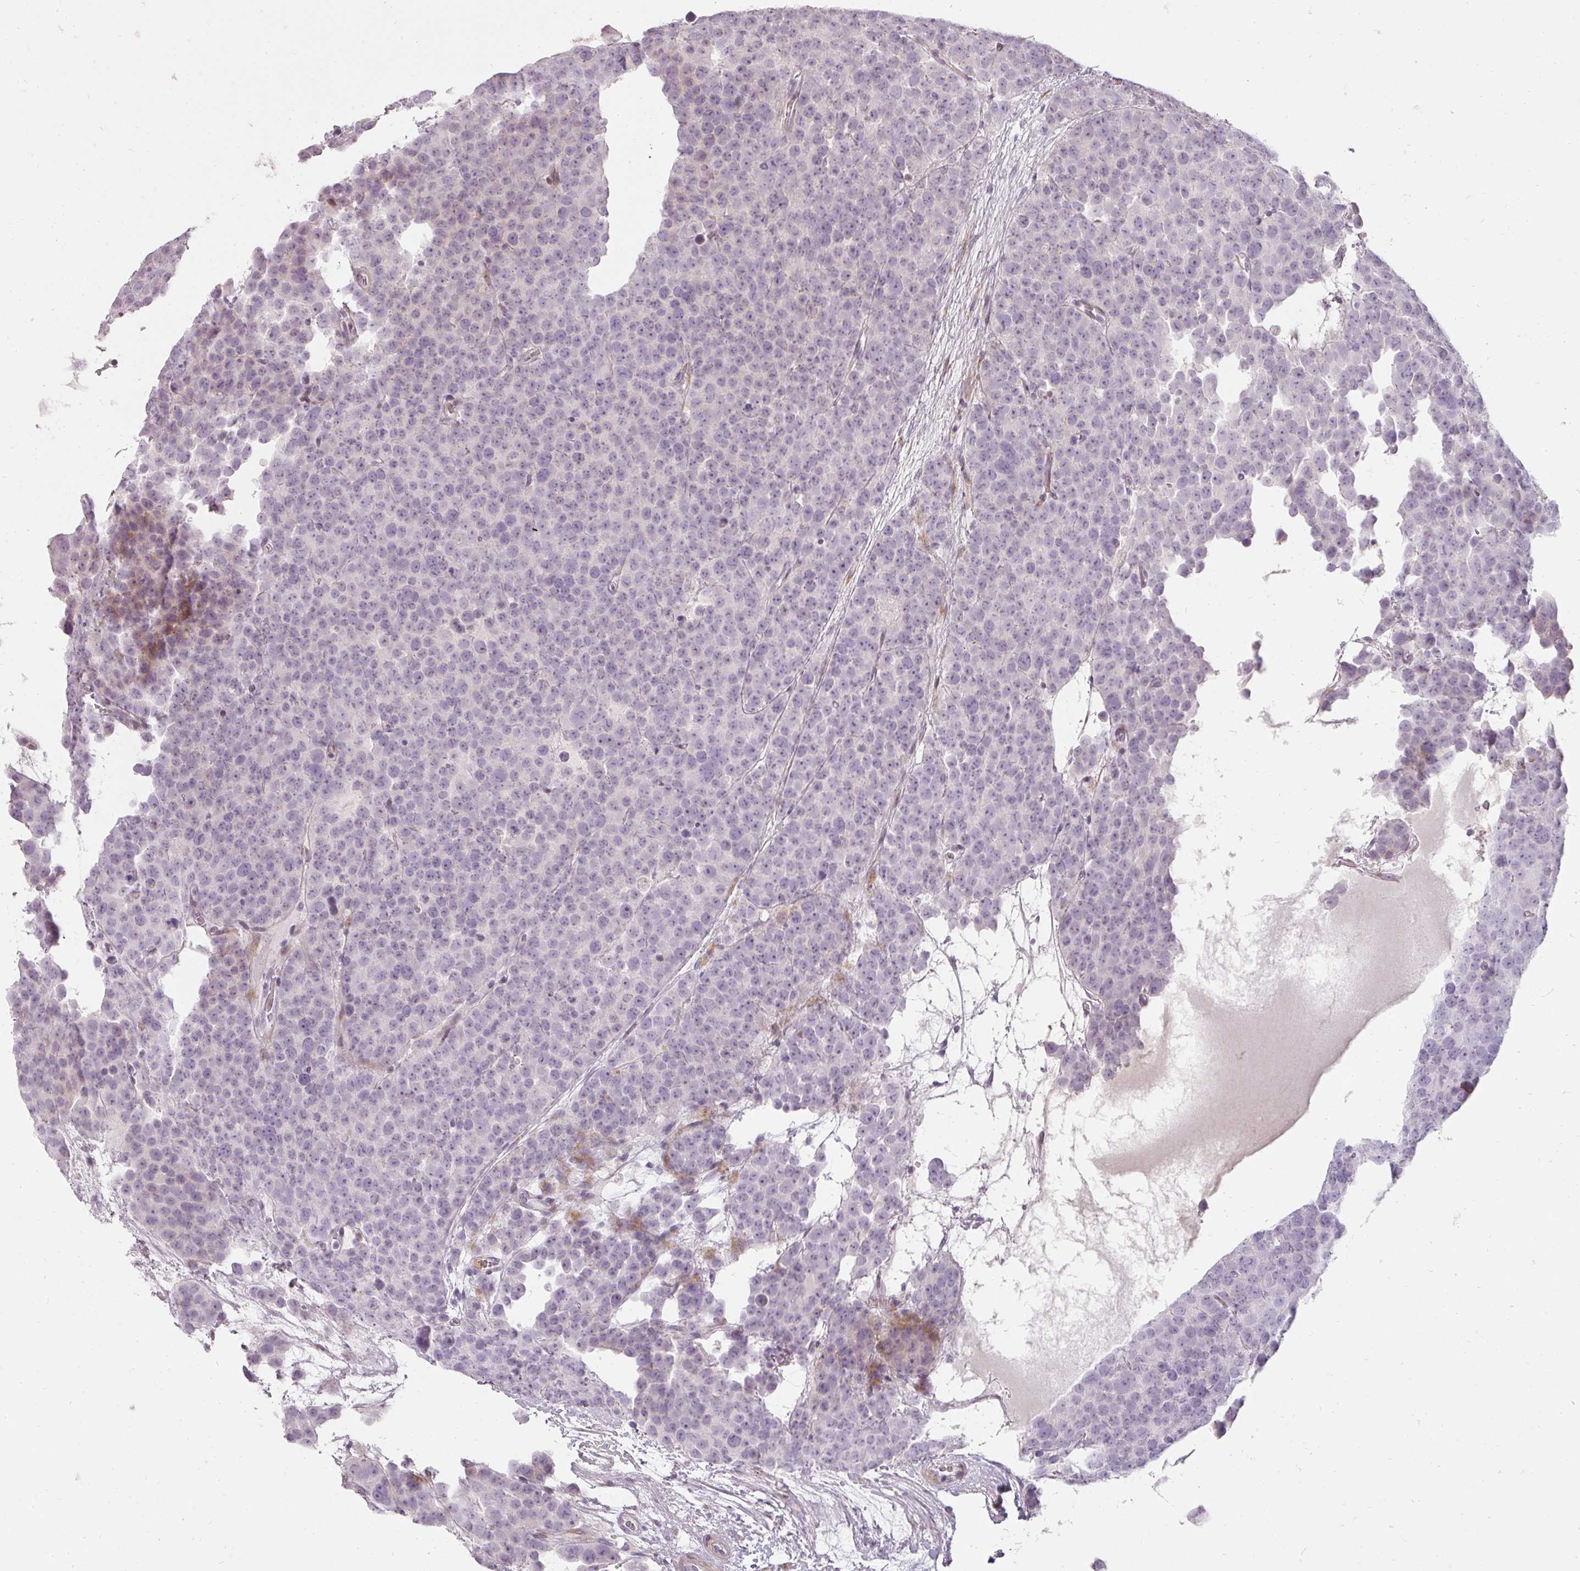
{"staining": {"intensity": "weak", "quantity": "<25%", "location": "cytoplasmic/membranous"}, "tissue": "testis cancer", "cell_type": "Tumor cells", "image_type": "cancer", "snomed": [{"axis": "morphology", "description": "Seminoma, NOS"}, {"axis": "topography", "description": "Testis"}], "caption": "Tumor cells are negative for brown protein staining in seminoma (testis).", "gene": "BIK", "patient": {"sex": "male", "age": 71}}